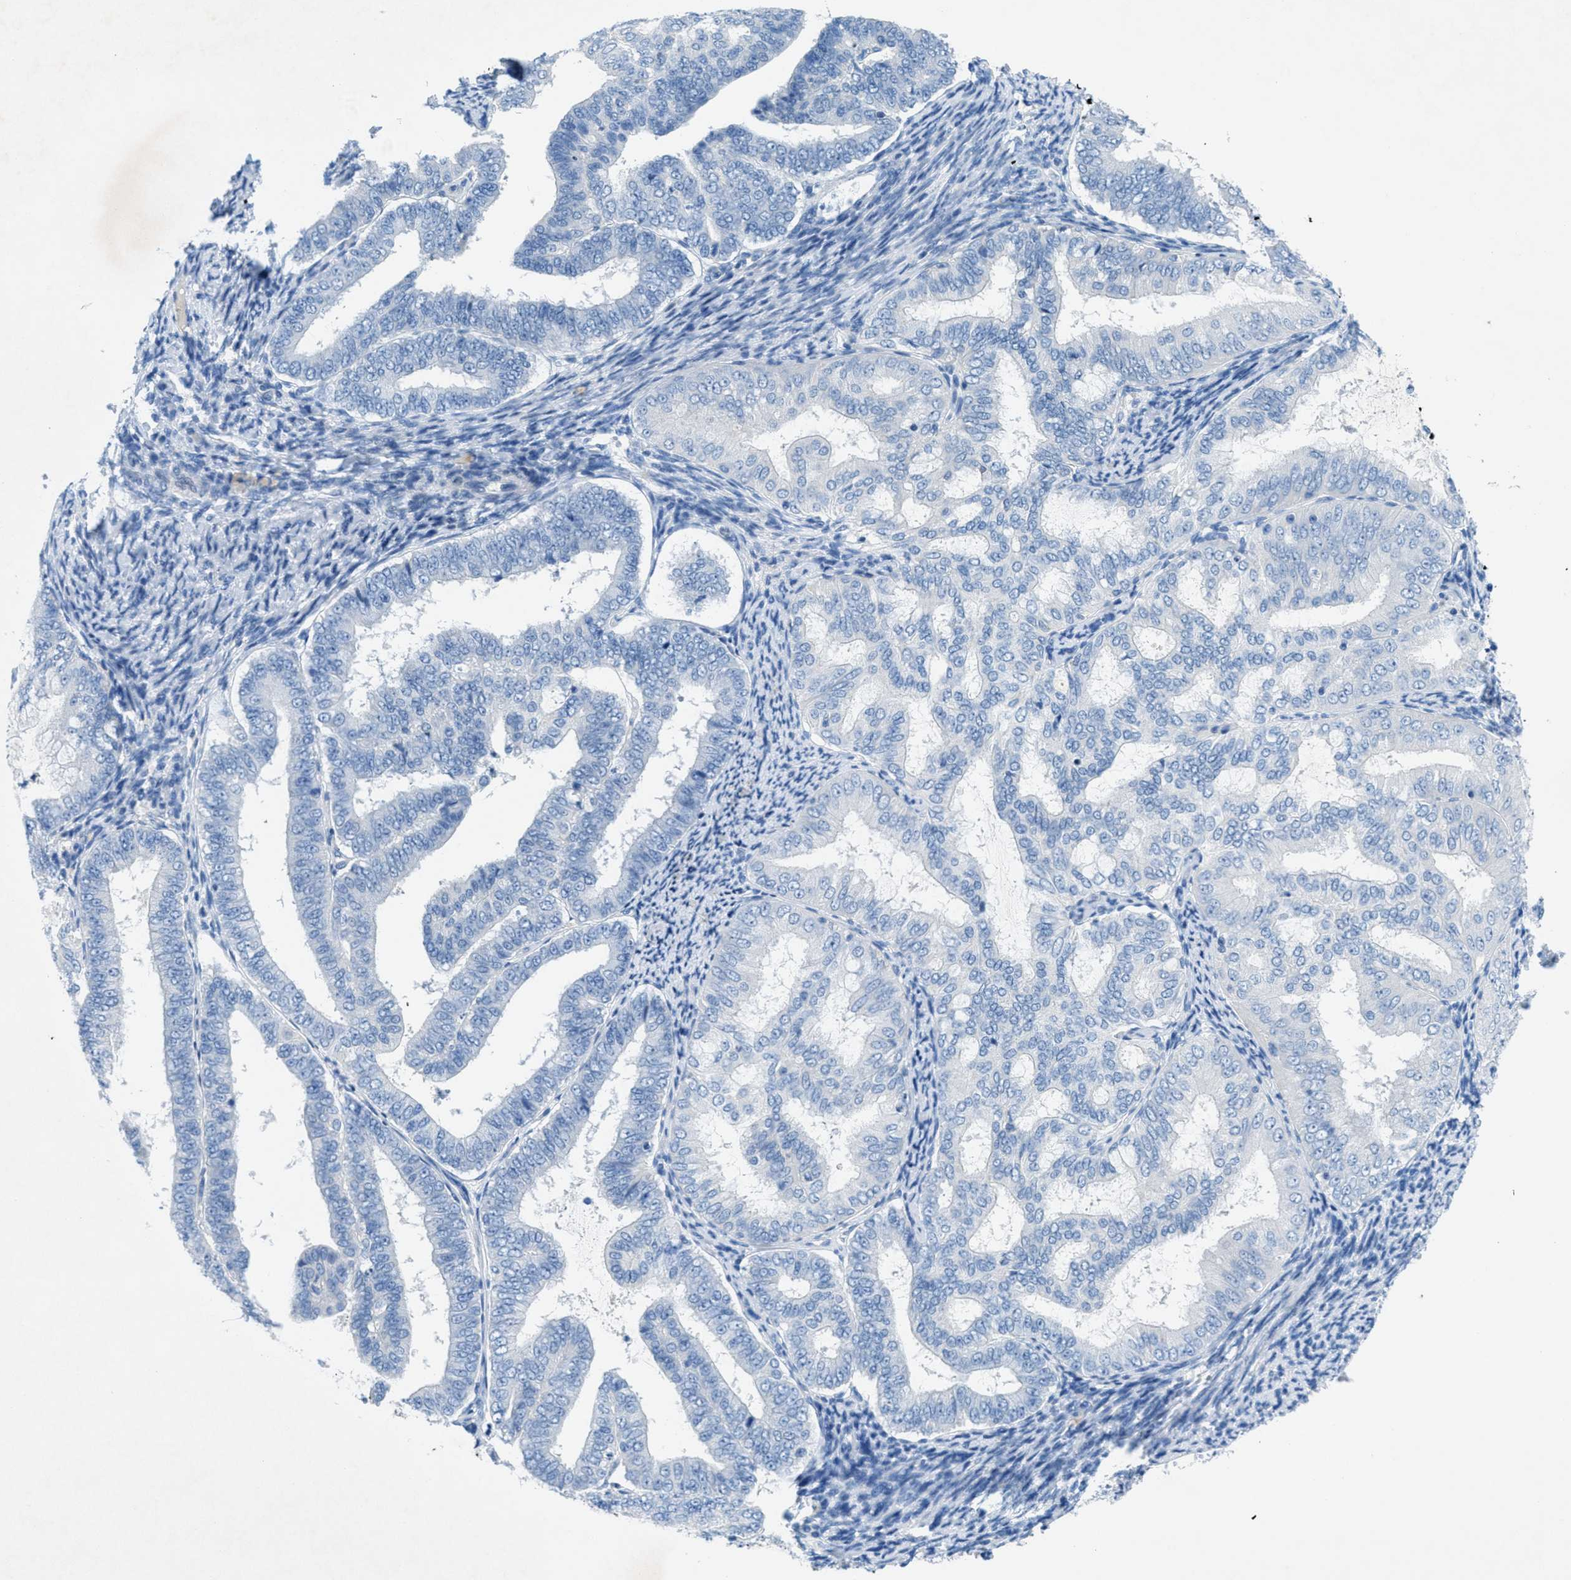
{"staining": {"intensity": "negative", "quantity": "none", "location": "none"}, "tissue": "endometrial cancer", "cell_type": "Tumor cells", "image_type": "cancer", "snomed": [{"axis": "morphology", "description": "Adenocarcinoma, NOS"}, {"axis": "topography", "description": "Endometrium"}], "caption": "IHC image of neoplastic tissue: endometrial cancer (adenocarcinoma) stained with DAB (3,3'-diaminobenzidine) exhibits no significant protein expression in tumor cells.", "gene": "GALNT17", "patient": {"sex": "female", "age": 63}}